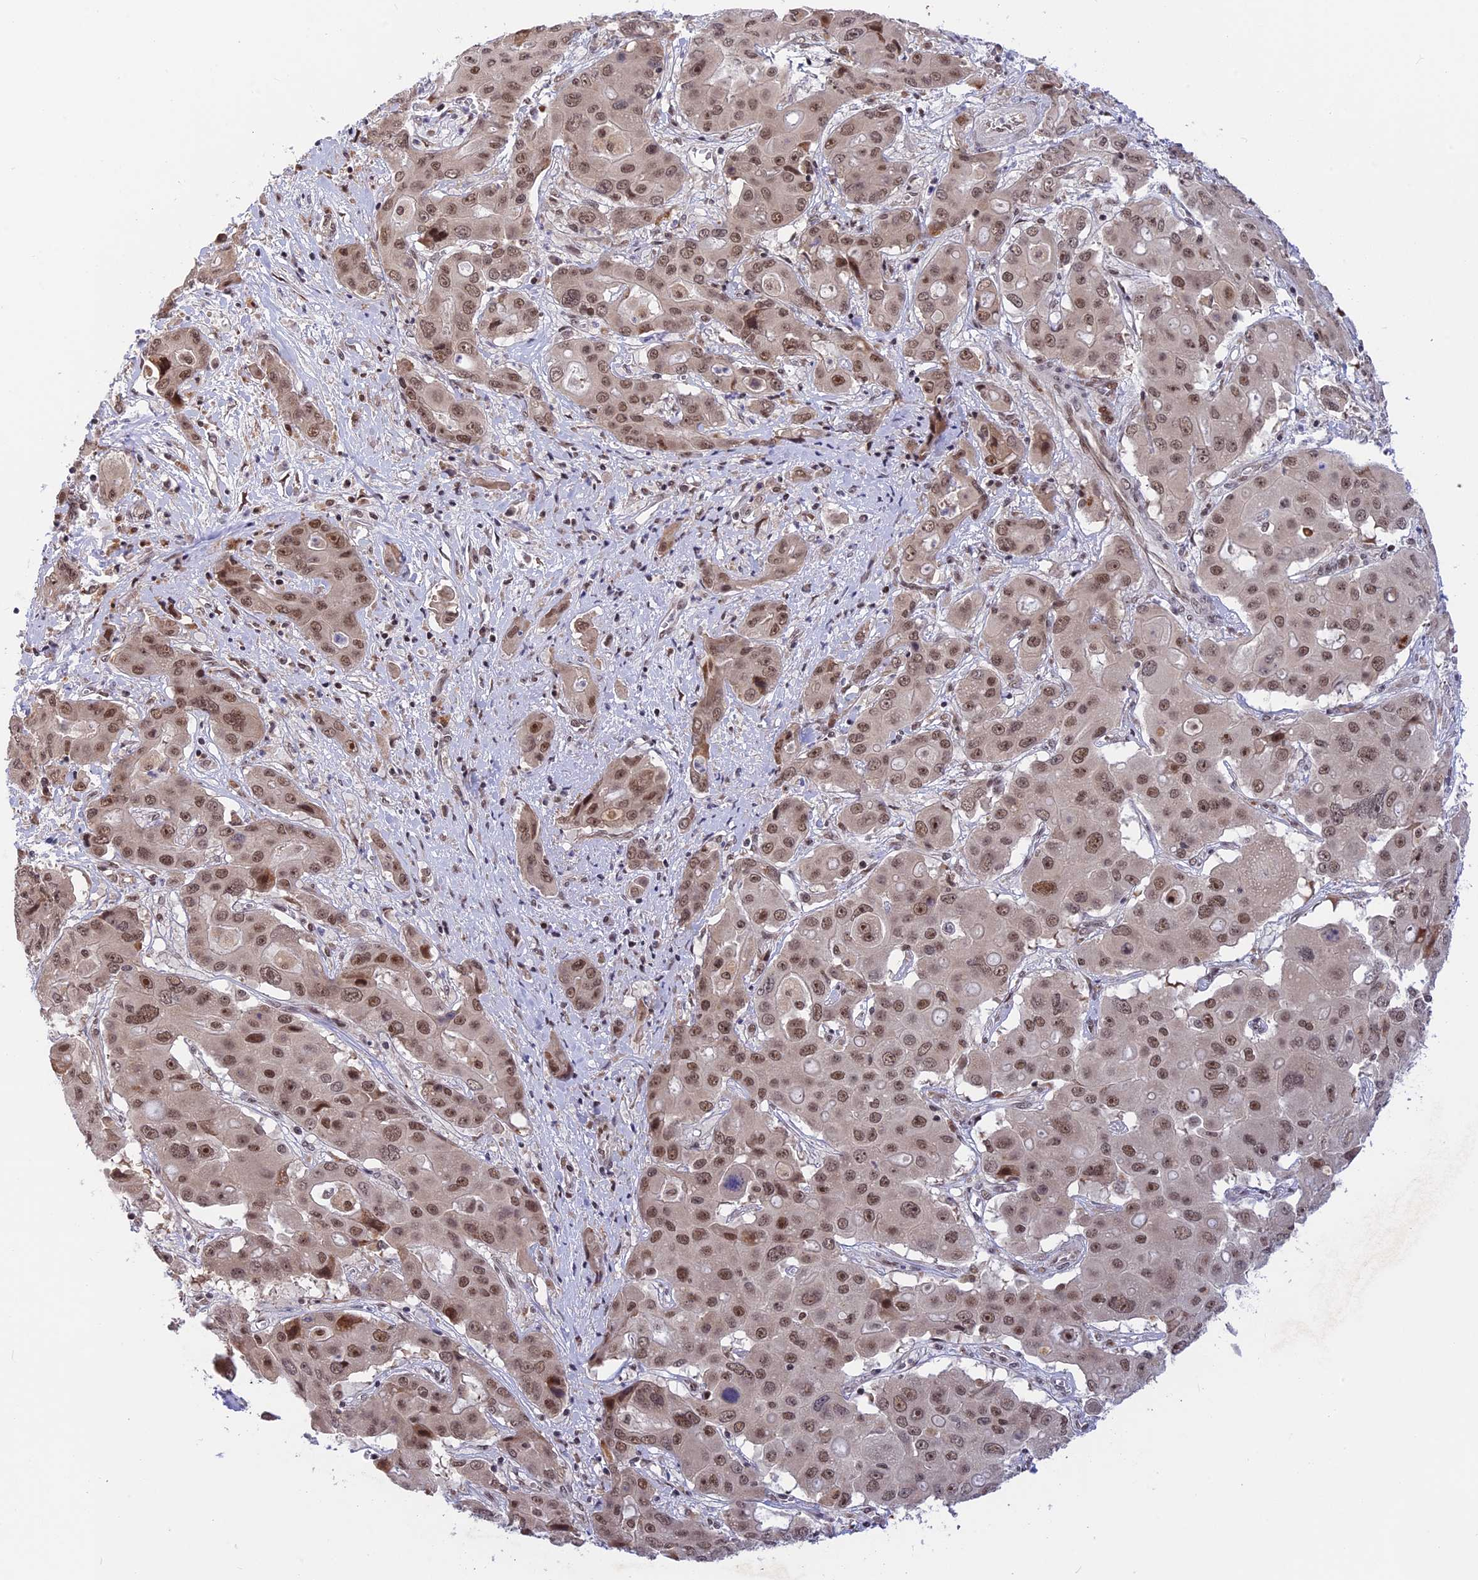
{"staining": {"intensity": "moderate", "quantity": ">75%", "location": "nuclear"}, "tissue": "liver cancer", "cell_type": "Tumor cells", "image_type": "cancer", "snomed": [{"axis": "morphology", "description": "Cholangiocarcinoma"}, {"axis": "topography", "description": "Liver"}], "caption": "The histopathology image exhibits a brown stain indicating the presence of a protein in the nuclear of tumor cells in cholangiocarcinoma (liver).", "gene": "POLR2C", "patient": {"sex": "male", "age": 67}}